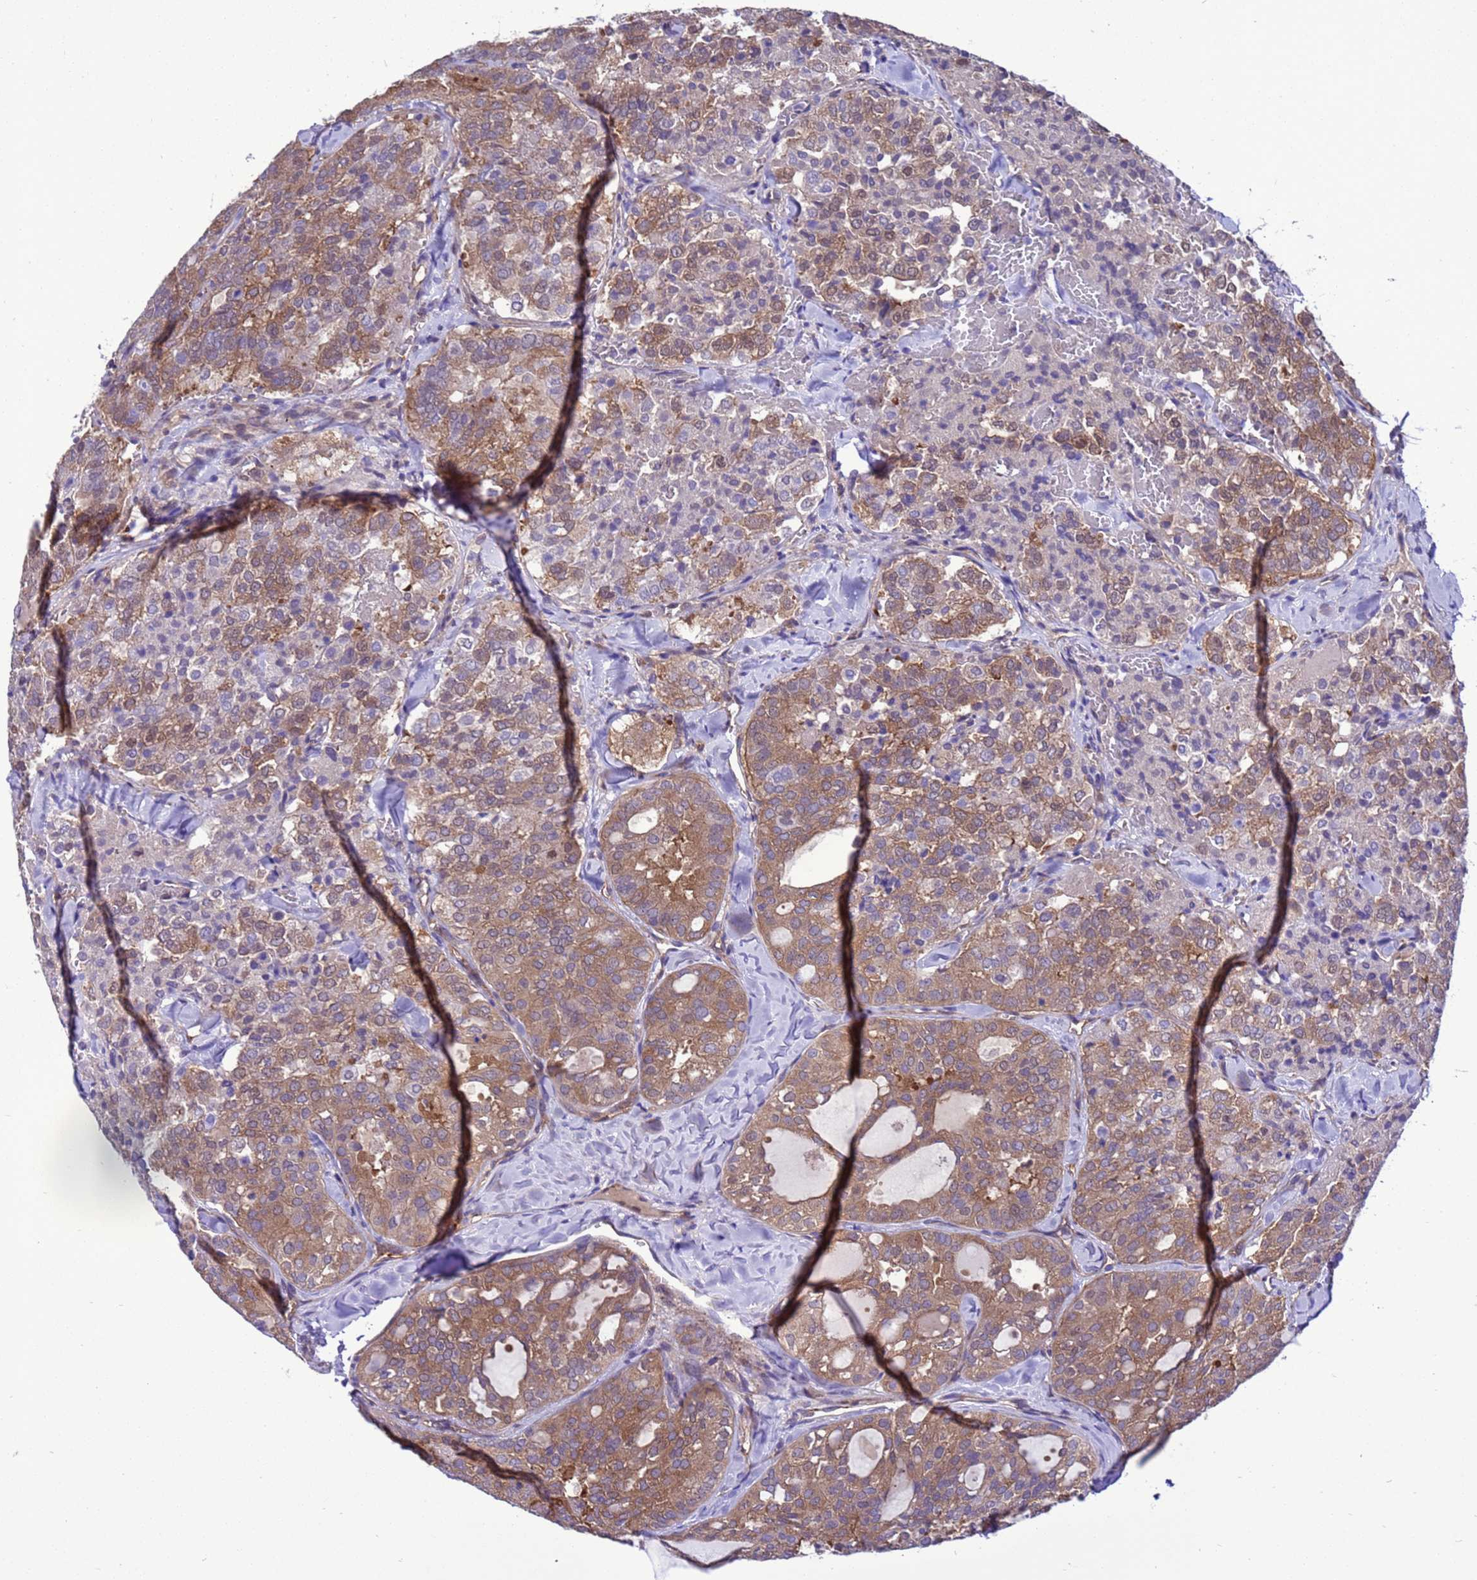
{"staining": {"intensity": "moderate", "quantity": ">75%", "location": "cytoplasmic/membranous"}, "tissue": "thyroid cancer", "cell_type": "Tumor cells", "image_type": "cancer", "snomed": [{"axis": "morphology", "description": "Follicular adenoma carcinoma, NOS"}, {"axis": "topography", "description": "Thyroid gland"}], "caption": "Tumor cells exhibit moderate cytoplasmic/membranous expression in about >75% of cells in thyroid follicular adenoma carcinoma. (DAB (3,3'-diaminobenzidine) = brown stain, brightfield microscopy at high magnification).", "gene": "RABEP2", "patient": {"sex": "male", "age": 75}}